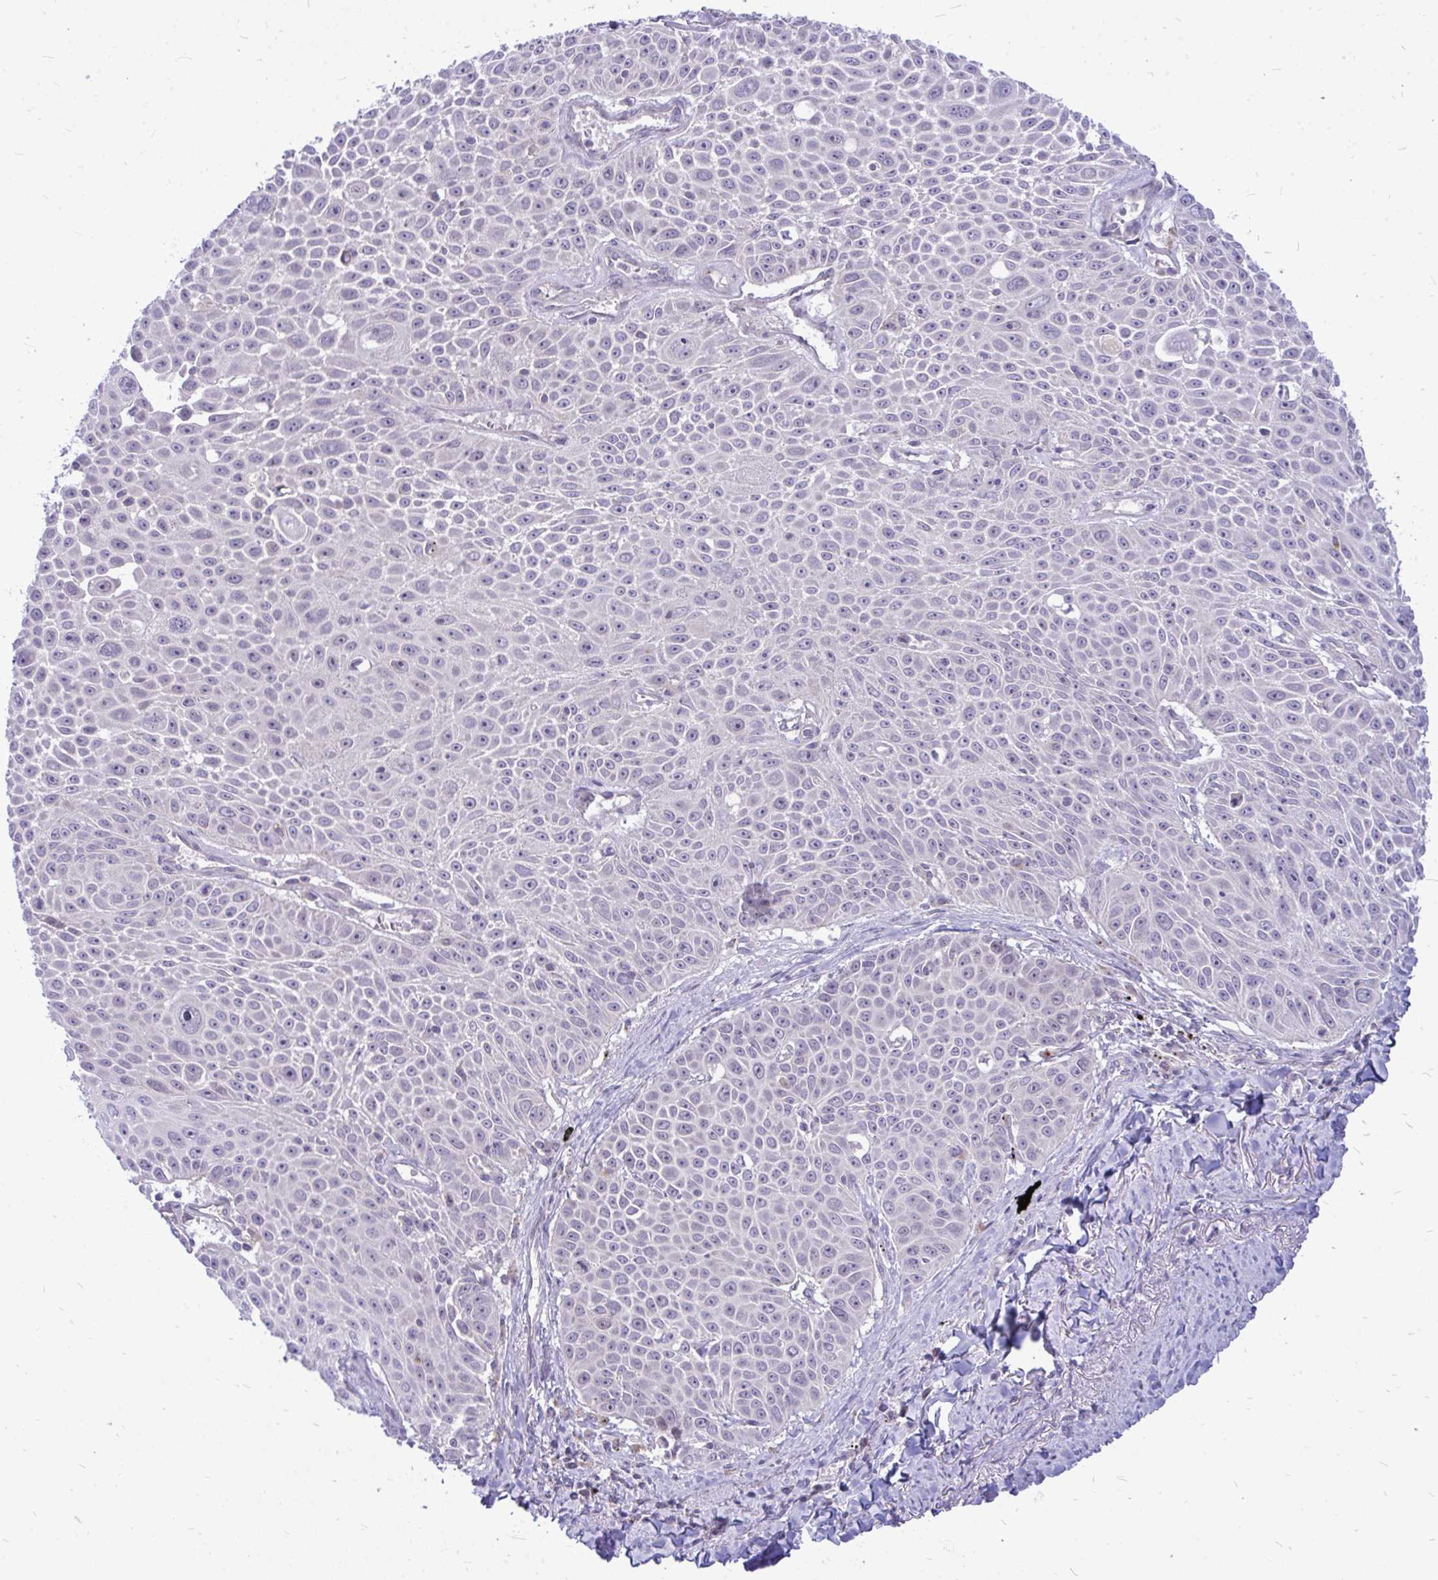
{"staining": {"intensity": "negative", "quantity": "none", "location": "none"}, "tissue": "lung cancer", "cell_type": "Tumor cells", "image_type": "cancer", "snomed": [{"axis": "morphology", "description": "Squamous cell carcinoma, NOS"}, {"axis": "morphology", "description": "Squamous cell carcinoma, metastatic, NOS"}, {"axis": "topography", "description": "Lymph node"}, {"axis": "topography", "description": "Lung"}], "caption": "Protein analysis of lung cancer demonstrates no significant staining in tumor cells.", "gene": "ZSCAN25", "patient": {"sex": "female", "age": 62}}